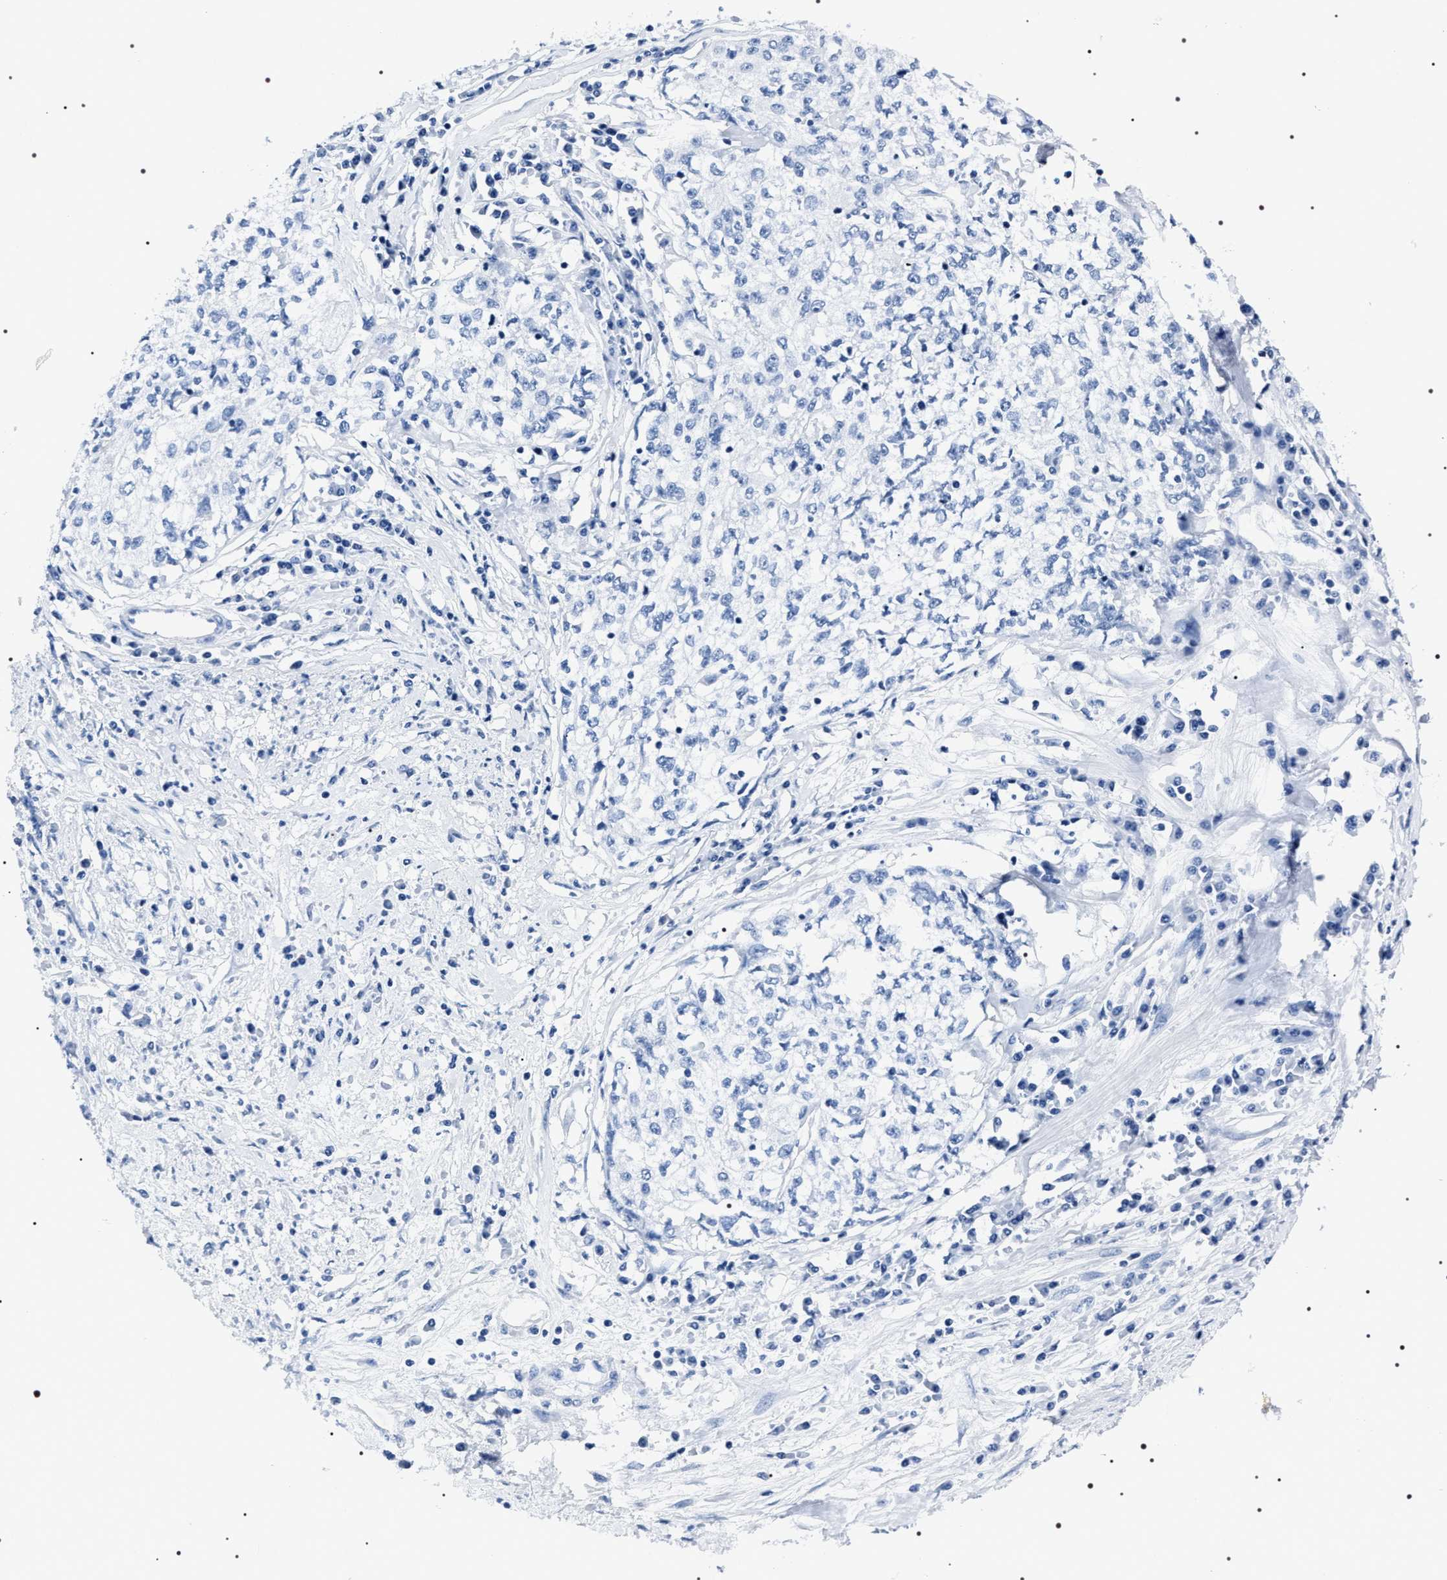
{"staining": {"intensity": "negative", "quantity": "none", "location": "none"}, "tissue": "cervical cancer", "cell_type": "Tumor cells", "image_type": "cancer", "snomed": [{"axis": "morphology", "description": "Squamous cell carcinoma, NOS"}, {"axis": "topography", "description": "Cervix"}], "caption": "A high-resolution image shows immunohistochemistry staining of squamous cell carcinoma (cervical), which displays no significant staining in tumor cells.", "gene": "ADH4", "patient": {"sex": "female", "age": 57}}